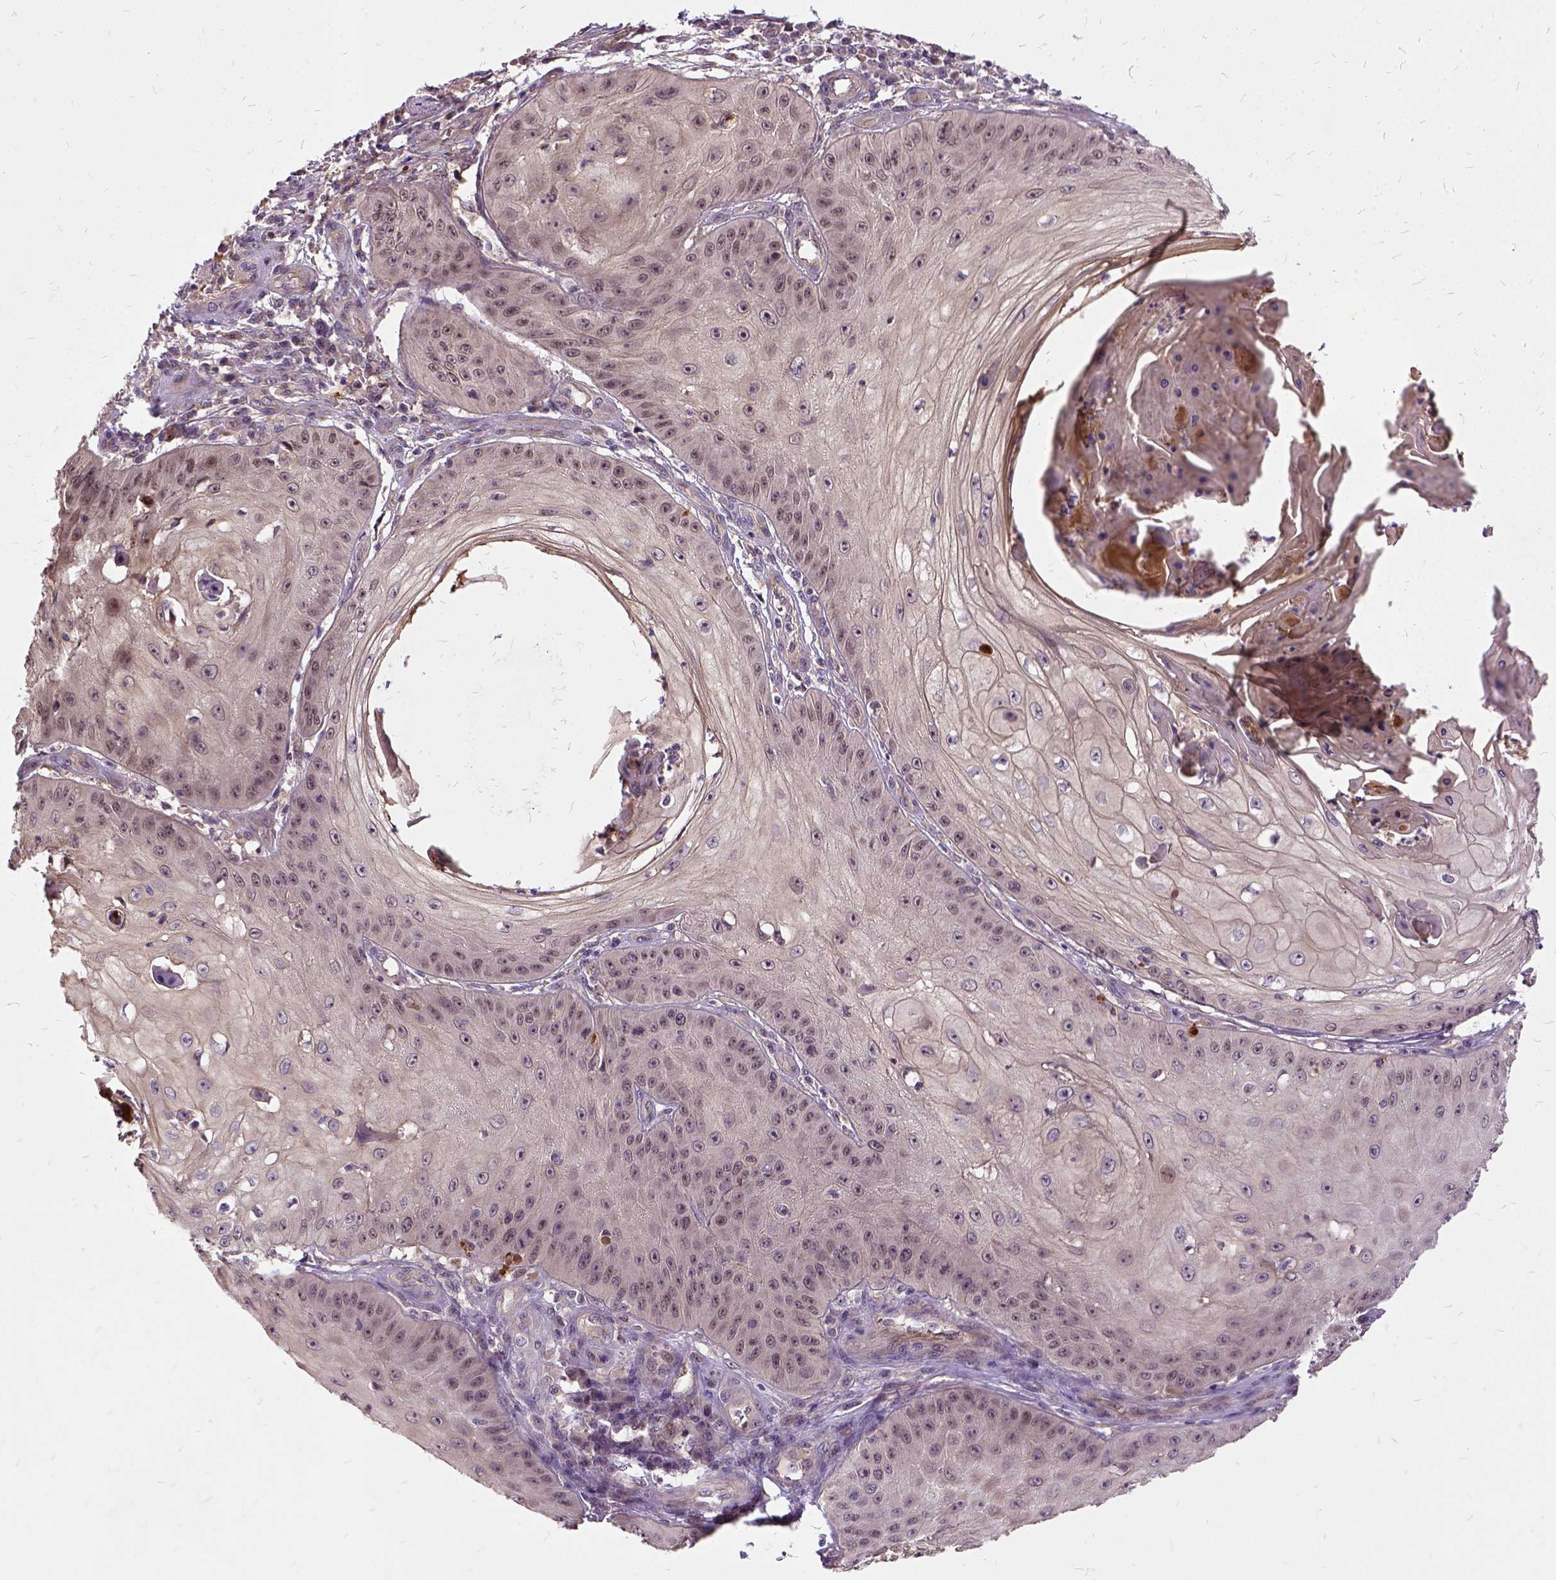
{"staining": {"intensity": "moderate", "quantity": "<25%", "location": "nuclear"}, "tissue": "skin cancer", "cell_type": "Tumor cells", "image_type": "cancer", "snomed": [{"axis": "morphology", "description": "Squamous cell carcinoma, NOS"}, {"axis": "topography", "description": "Skin"}], "caption": "Protein expression analysis of human squamous cell carcinoma (skin) reveals moderate nuclear positivity in approximately <25% of tumor cells.", "gene": "ILRUN", "patient": {"sex": "male", "age": 70}}